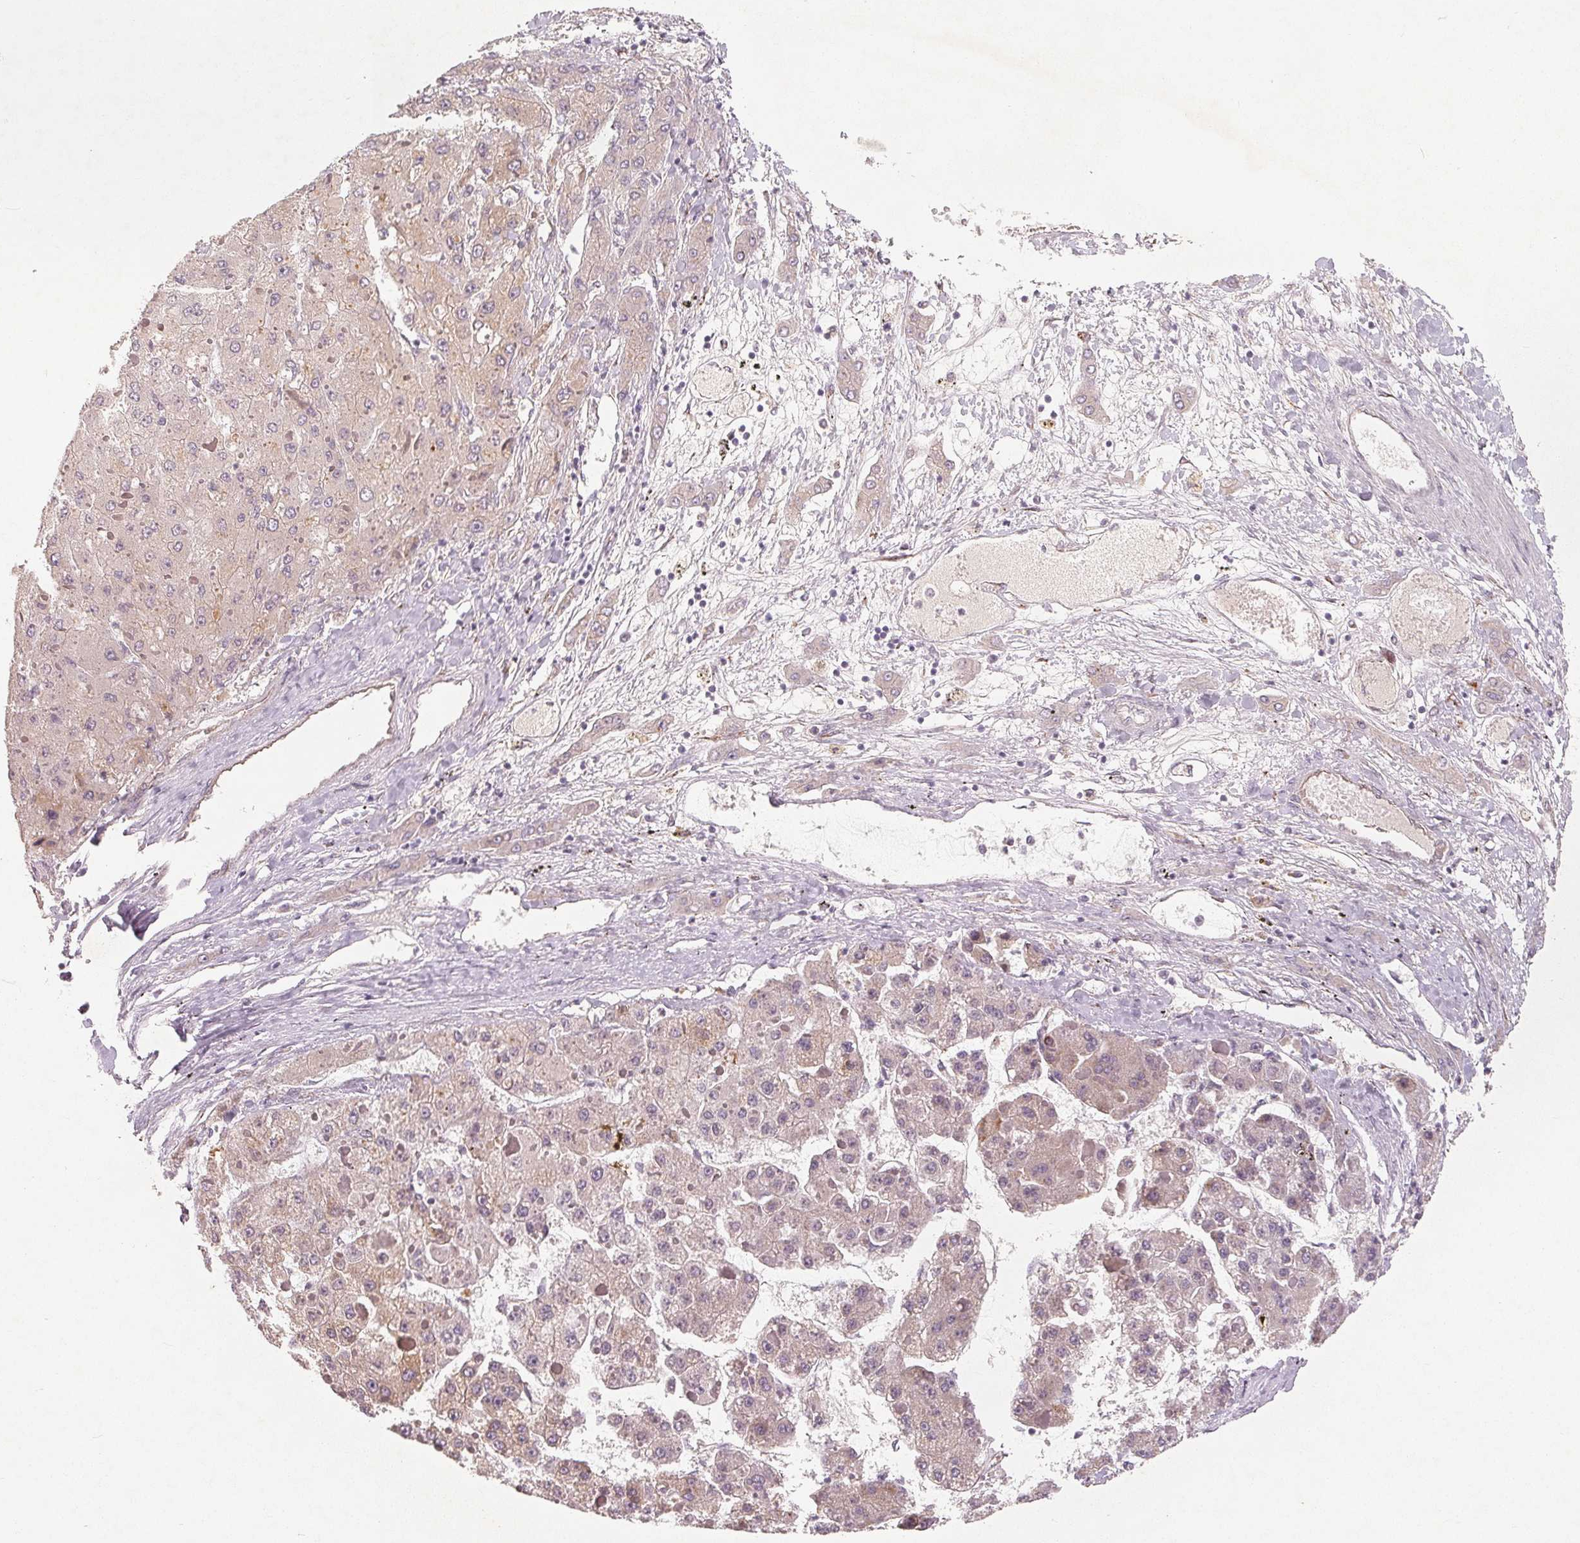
{"staining": {"intensity": "weak", "quantity": "<25%", "location": "cytoplasmic/membranous"}, "tissue": "liver cancer", "cell_type": "Tumor cells", "image_type": "cancer", "snomed": [{"axis": "morphology", "description": "Carcinoma, Hepatocellular, NOS"}, {"axis": "topography", "description": "Liver"}], "caption": "IHC micrograph of hepatocellular carcinoma (liver) stained for a protein (brown), which demonstrates no expression in tumor cells.", "gene": "TMSB15B", "patient": {"sex": "female", "age": 73}}